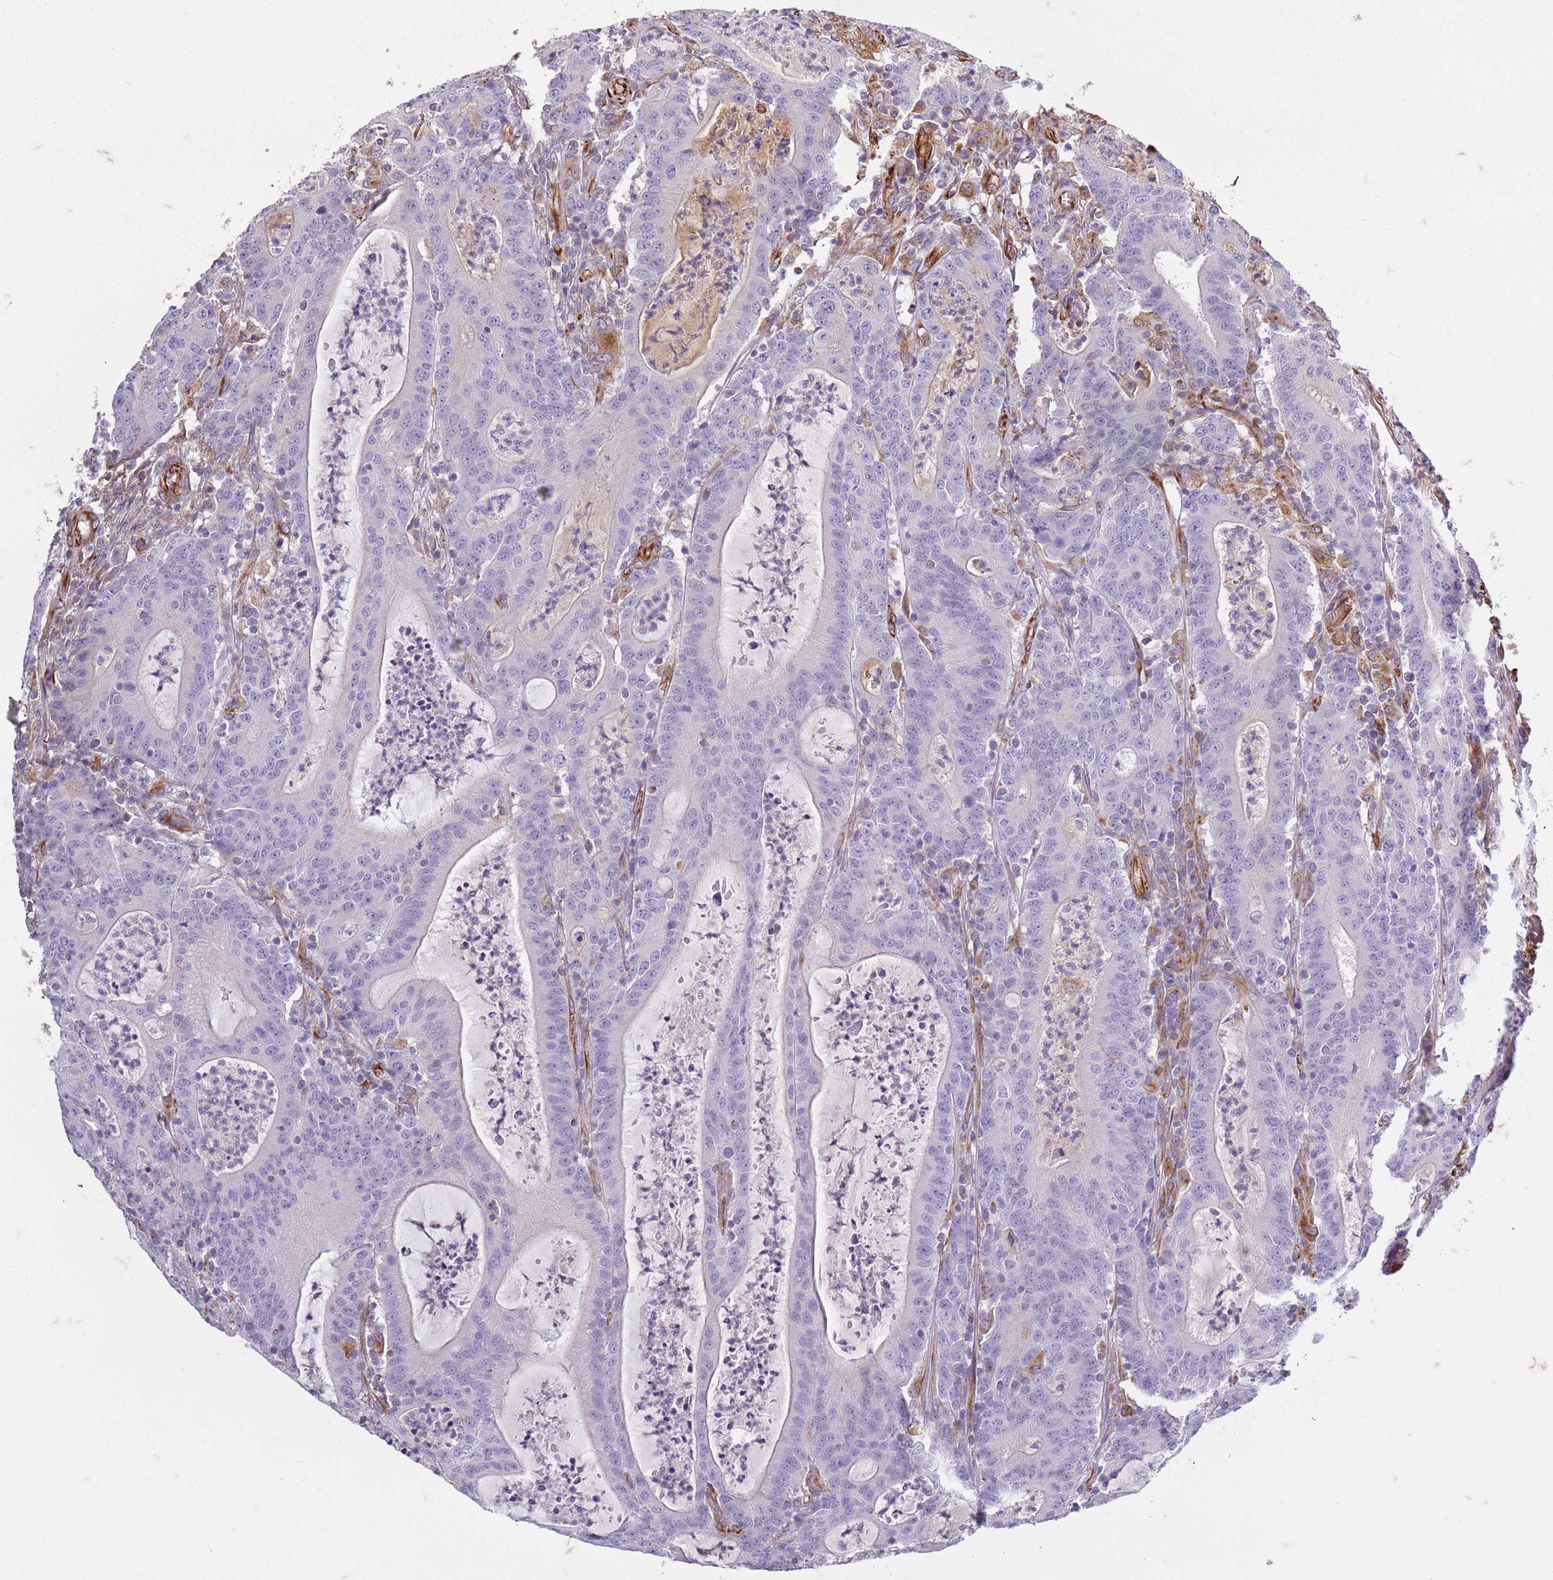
{"staining": {"intensity": "negative", "quantity": "none", "location": "none"}, "tissue": "colorectal cancer", "cell_type": "Tumor cells", "image_type": "cancer", "snomed": [{"axis": "morphology", "description": "Adenocarcinoma, NOS"}, {"axis": "topography", "description": "Colon"}], "caption": "There is no significant expression in tumor cells of adenocarcinoma (colorectal).", "gene": "TAS2R38", "patient": {"sex": "male", "age": 83}}